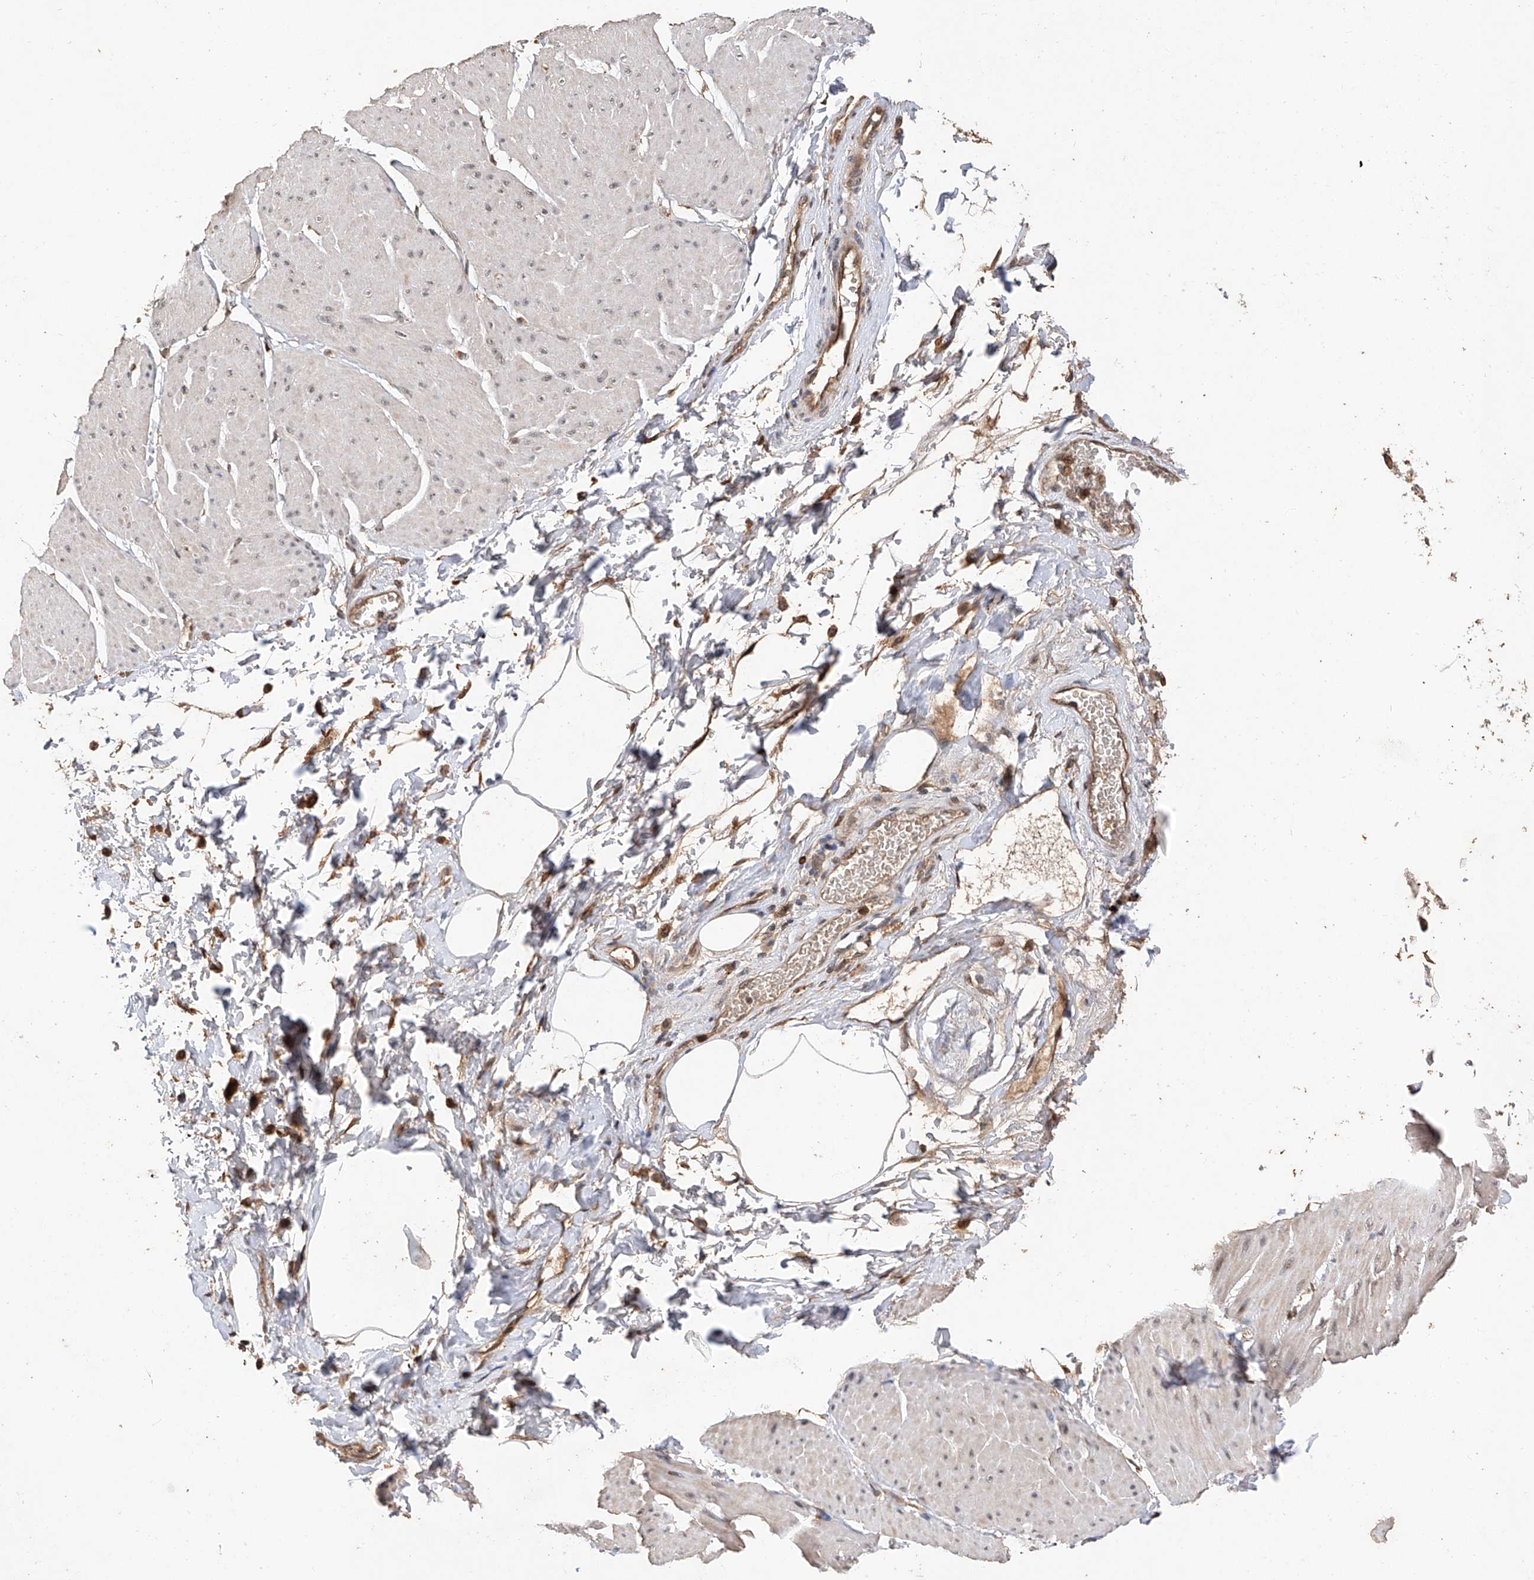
{"staining": {"intensity": "negative", "quantity": "none", "location": "none"}, "tissue": "smooth muscle", "cell_type": "Smooth muscle cells", "image_type": "normal", "snomed": [{"axis": "morphology", "description": "Urothelial carcinoma, High grade"}, {"axis": "topography", "description": "Urinary bladder"}], "caption": "The immunohistochemistry micrograph has no significant positivity in smooth muscle cells of smooth muscle.", "gene": "RILPL2", "patient": {"sex": "male", "age": 46}}